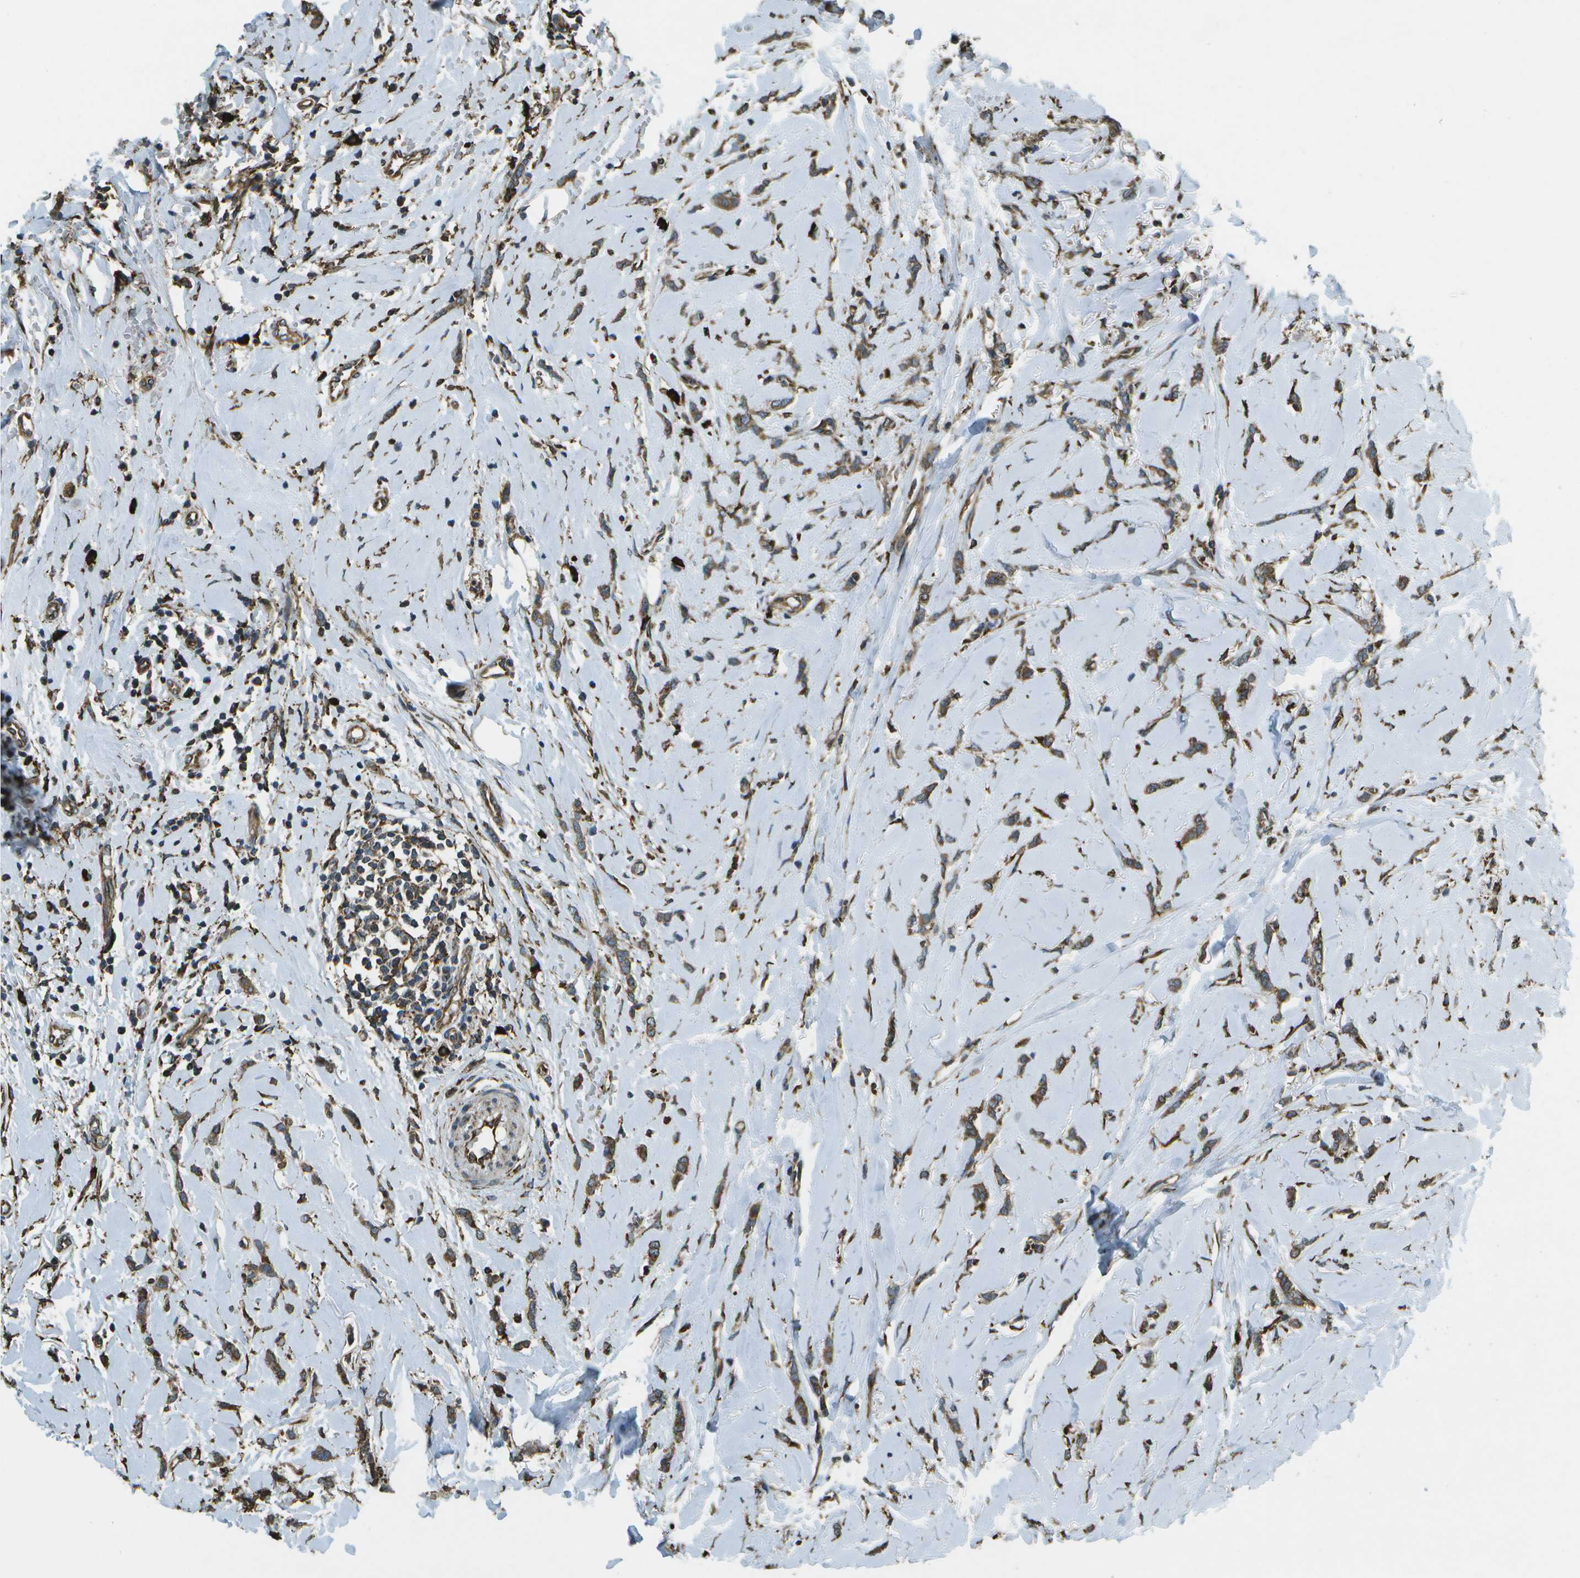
{"staining": {"intensity": "moderate", "quantity": ">75%", "location": "cytoplasmic/membranous"}, "tissue": "breast cancer", "cell_type": "Tumor cells", "image_type": "cancer", "snomed": [{"axis": "morphology", "description": "Lobular carcinoma"}, {"axis": "topography", "description": "Skin"}, {"axis": "topography", "description": "Breast"}], "caption": "The image exhibits immunohistochemical staining of breast cancer. There is moderate cytoplasmic/membranous positivity is present in about >75% of tumor cells.", "gene": "PDIA4", "patient": {"sex": "female", "age": 46}}